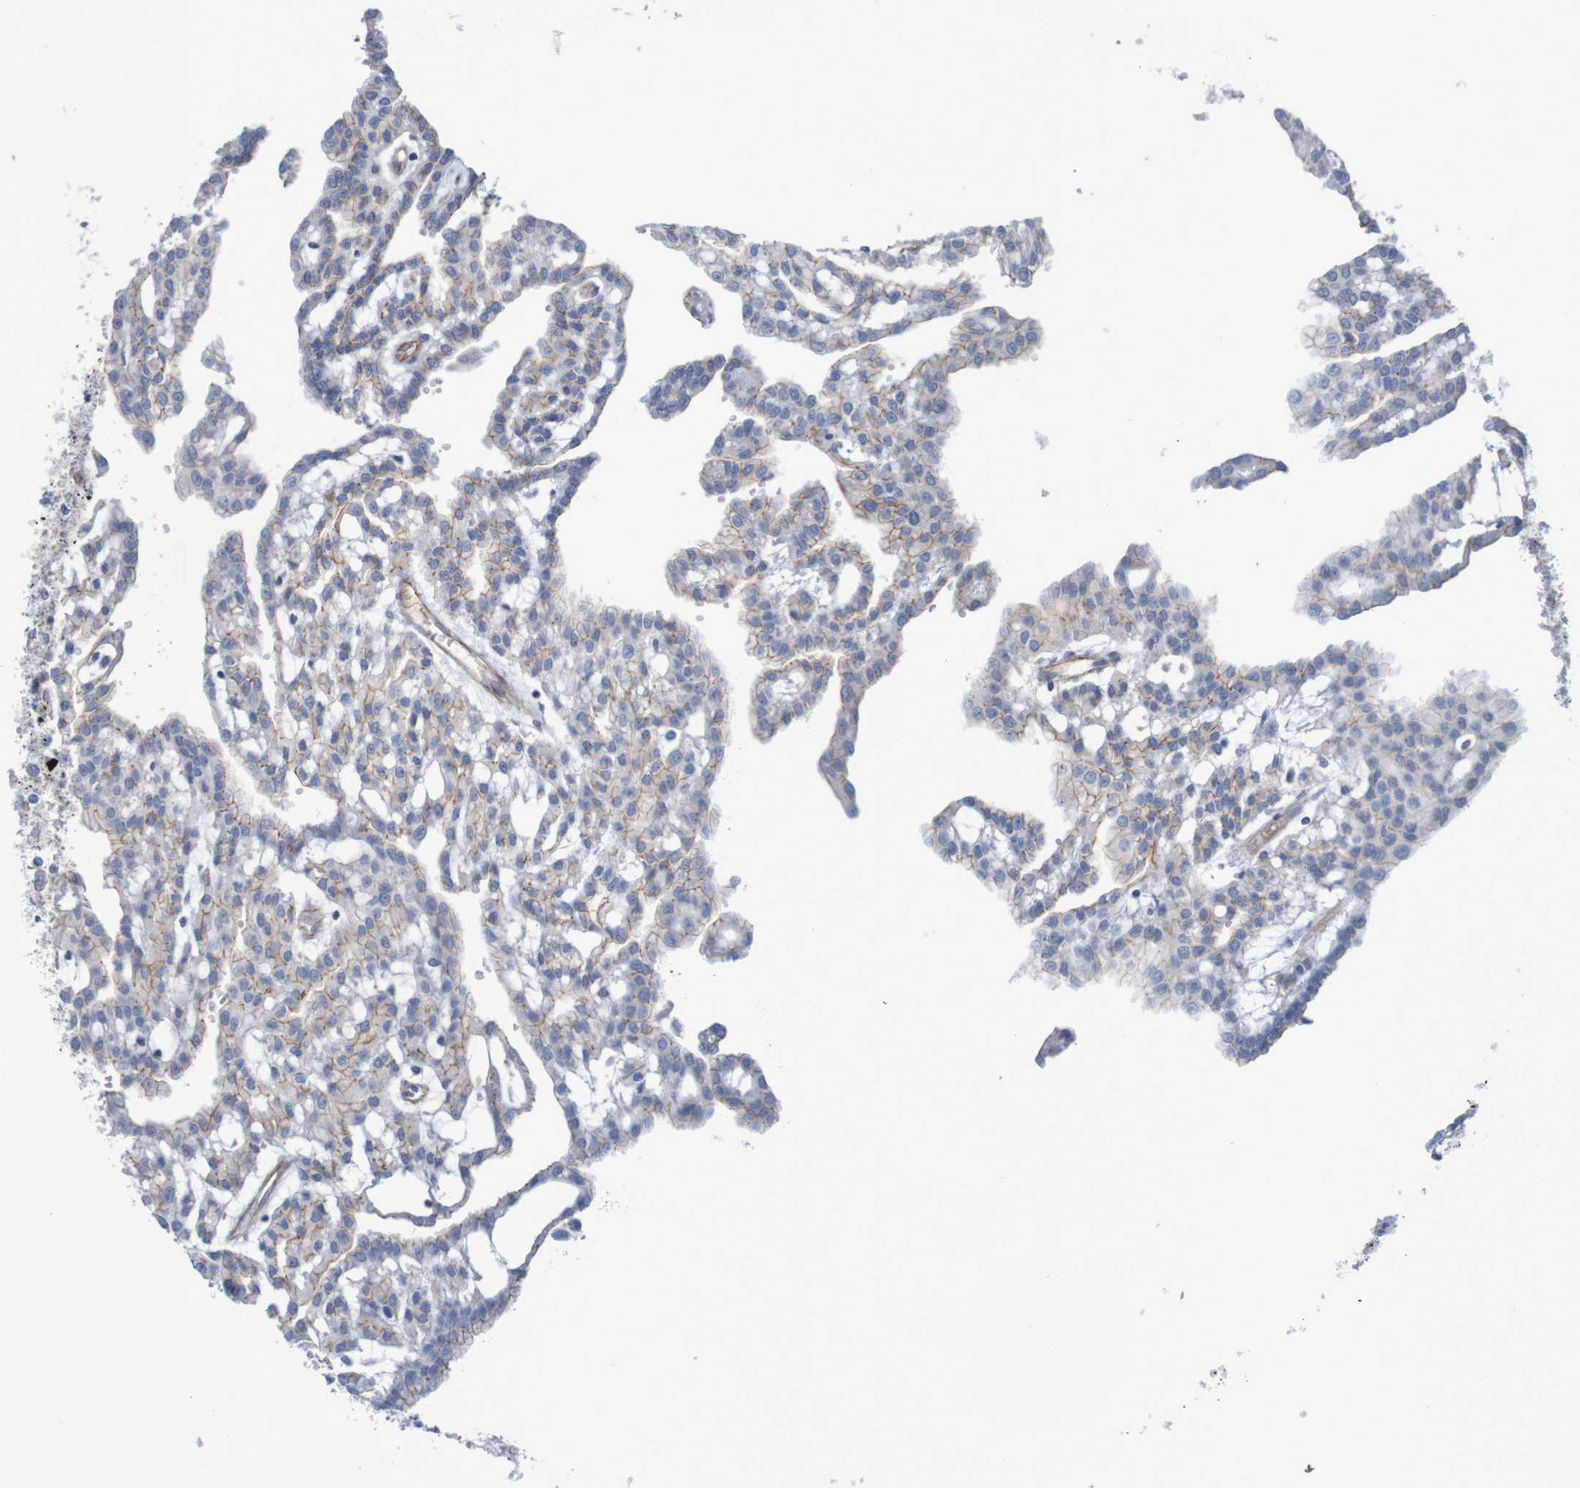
{"staining": {"intensity": "weak", "quantity": "25%-75%", "location": "cytoplasmic/membranous"}, "tissue": "renal cancer", "cell_type": "Tumor cells", "image_type": "cancer", "snomed": [{"axis": "morphology", "description": "Adenocarcinoma, NOS"}, {"axis": "topography", "description": "Kidney"}], "caption": "Human renal adenocarcinoma stained with a protein marker shows weak staining in tumor cells.", "gene": "NECTIN2", "patient": {"sex": "male", "age": 63}}